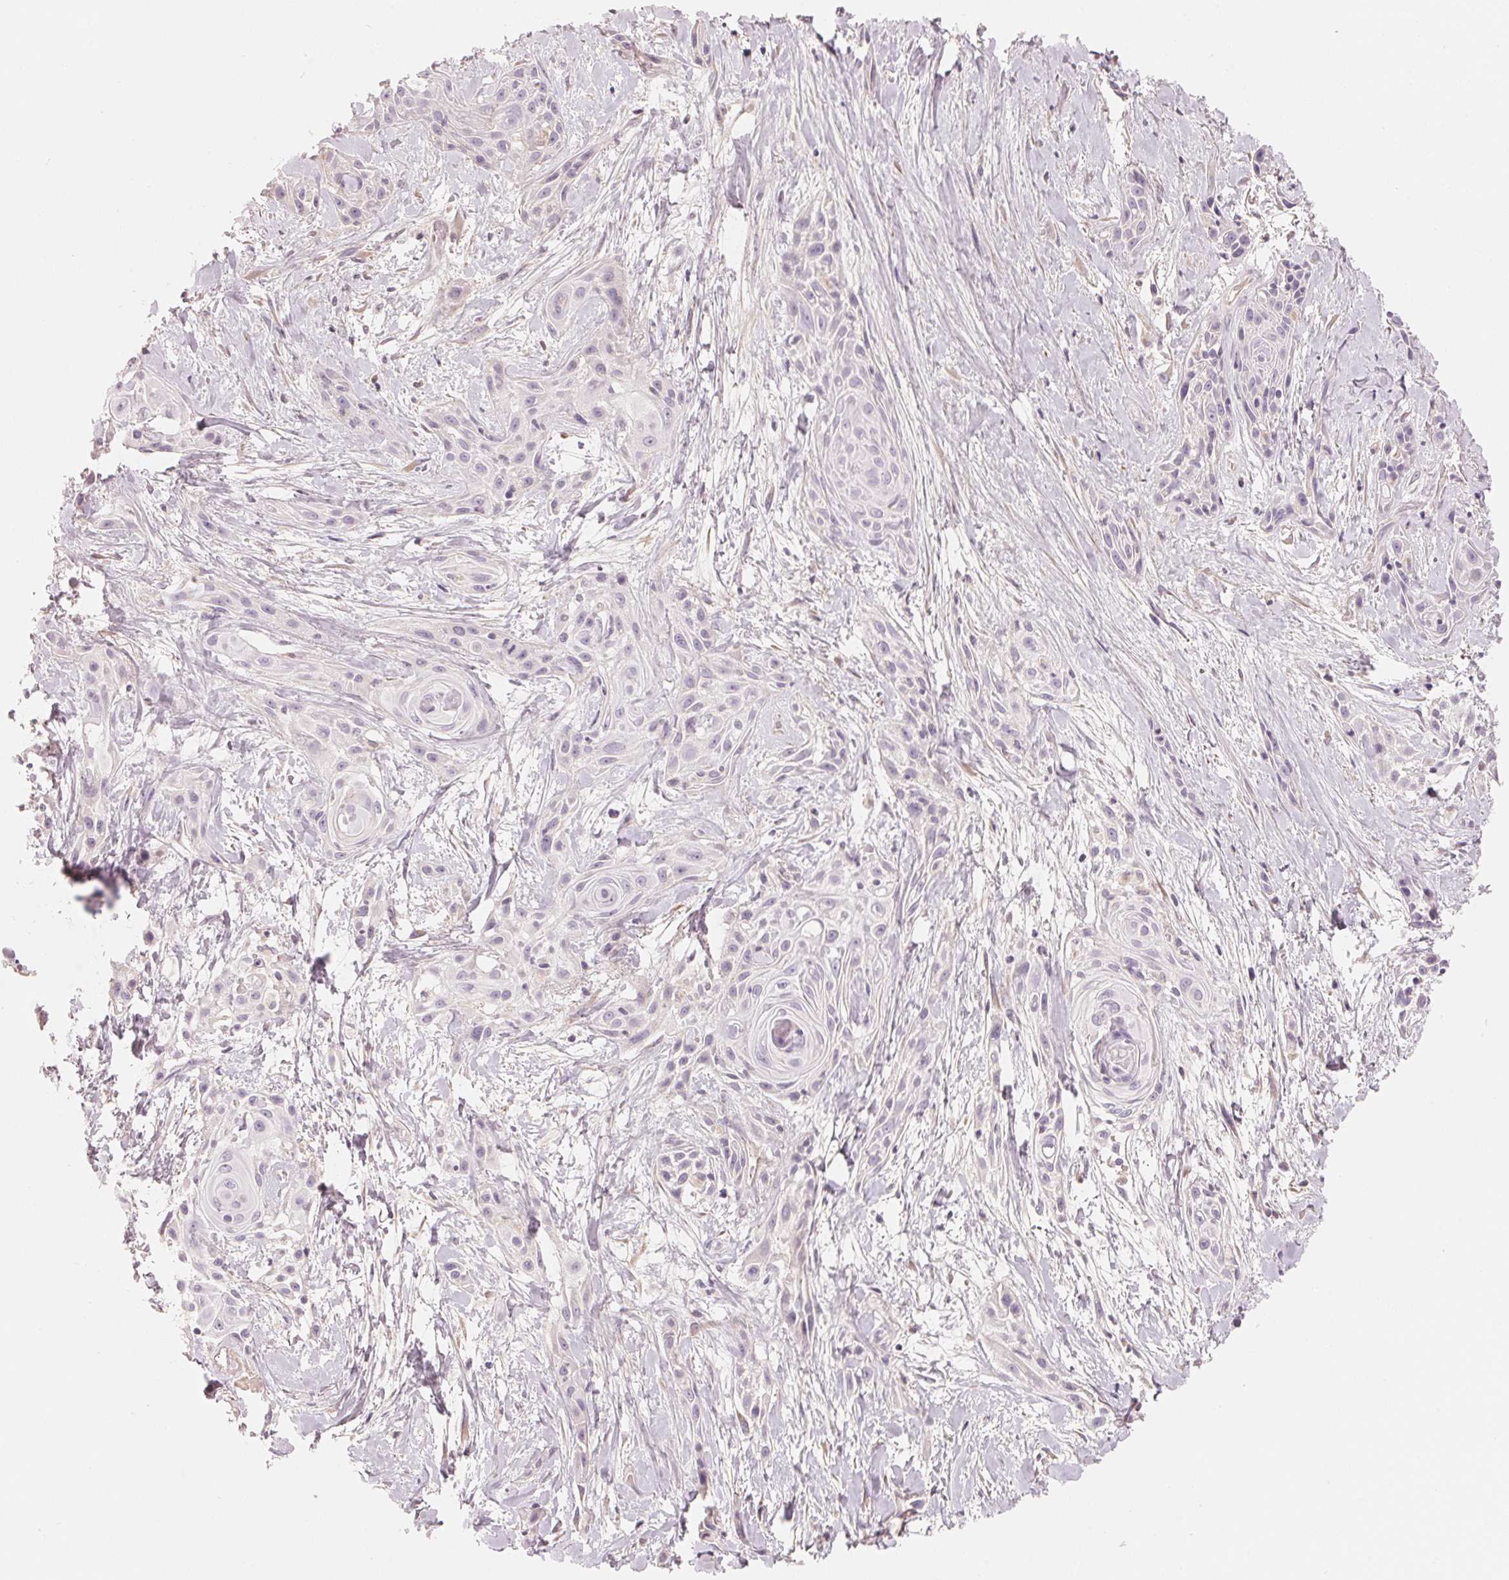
{"staining": {"intensity": "negative", "quantity": "none", "location": "none"}, "tissue": "skin cancer", "cell_type": "Tumor cells", "image_type": "cancer", "snomed": [{"axis": "morphology", "description": "Squamous cell carcinoma, NOS"}, {"axis": "topography", "description": "Skin"}, {"axis": "topography", "description": "Anal"}], "caption": "High power microscopy image of an IHC histopathology image of skin cancer, revealing no significant expression in tumor cells.", "gene": "CFHR2", "patient": {"sex": "male", "age": 64}}